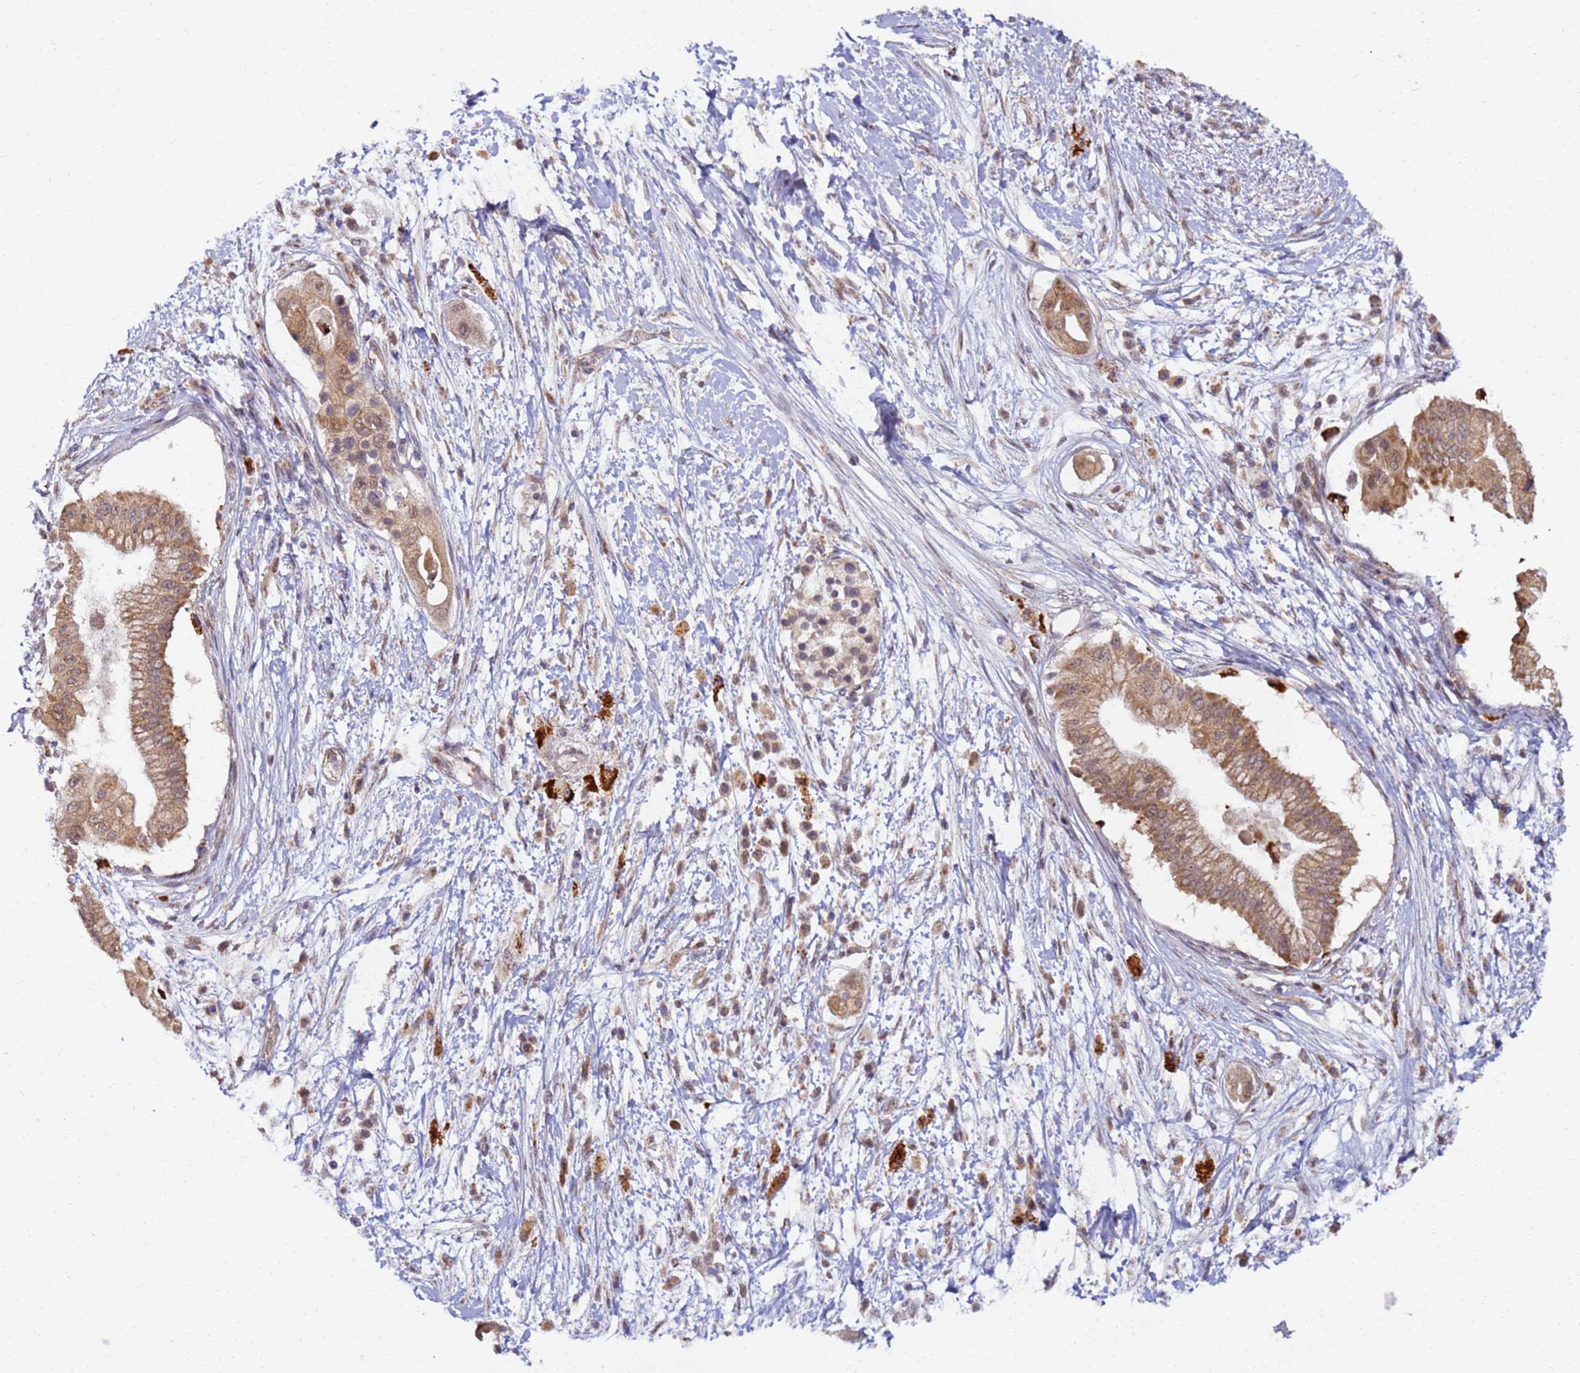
{"staining": {"intensity": "moderate", "quantity": ">75%", "location": "cytoplasmic/membranous"}, "tissue": "pancreatic cancer", "cell_type": "Tumor cells", "image_type": "cancer", "snomed": [{"axis": "morphology", "description": "Adenocarcinoma, NOS"}, {"axis": "topography", "description": "Pancreas"}], "caption": "Protein staining by IHC reveals moderate cytoplasmic/membranous positivity in approximately >75% of tumor cells in pancreatic adenocarcinoma. The protein of interest is shown in brown color, while the nuclei are stained blue.", "gene": "RAPGEF3", "patient": {"sex": "male", "age": 68}}